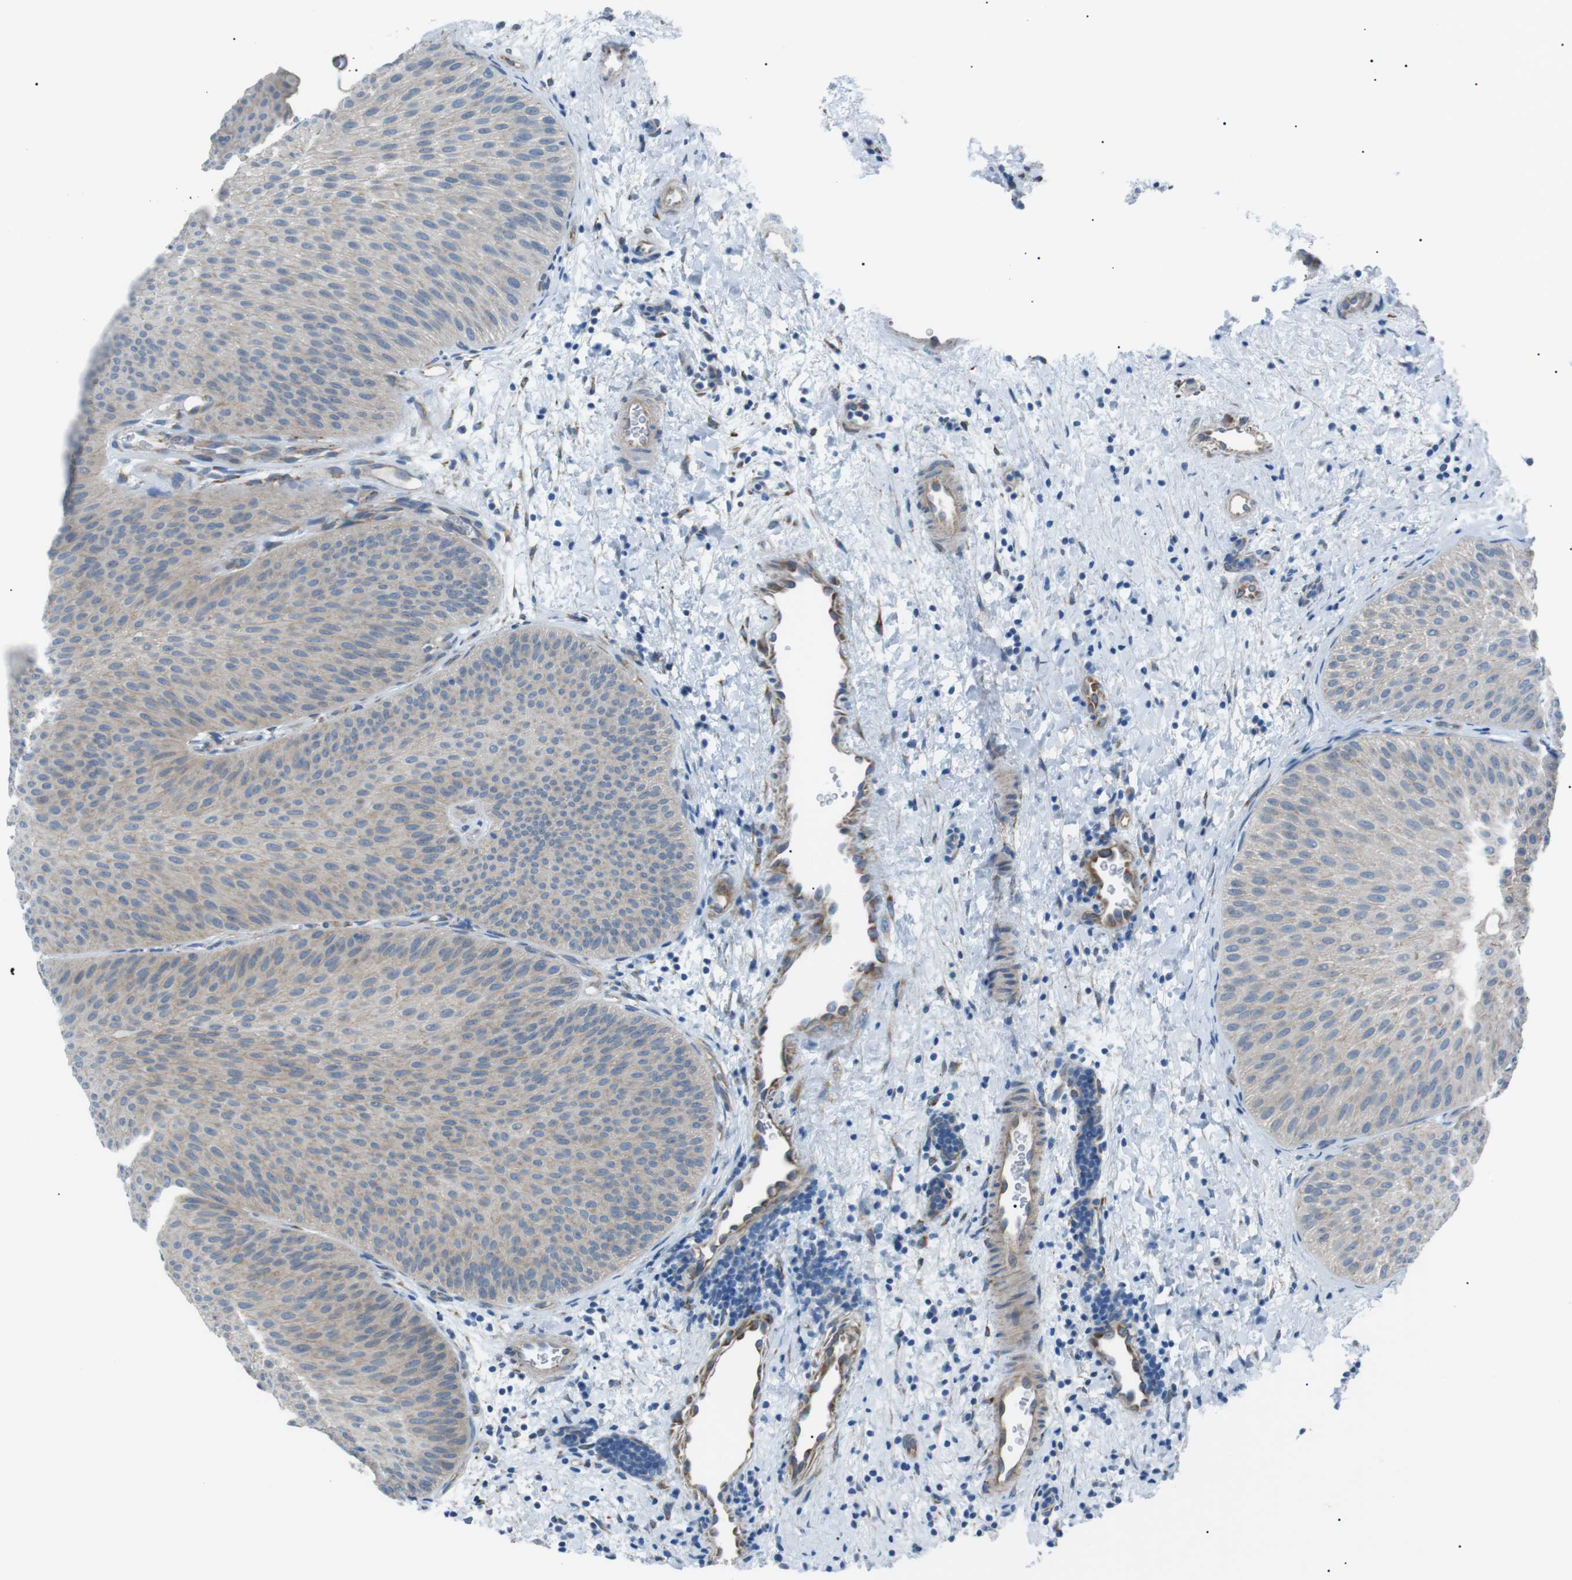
{"staining": {"intensity": "weak", "quantity": ">75%", "location": "cytoplasmic/membranous"}, "tissue": "urothelial cancer", "cell_type": "Tumor cells", "image_type": "cancer", "snomed": [{"axis": "morphology", "description": "Urothelial carcinoma, Low grade"}, {"axis": "topography", "description": "Urinary bladder"}], "caption": "DAB (3,3'-diaminobenzidine) immunohistochemical staining of urothelial cancer shows weak cytoplasmic/membranous protein staining in about >75% of tumor cells.", "gene": "MTARC2", "patient": {"sex": "female", "age": 60}}